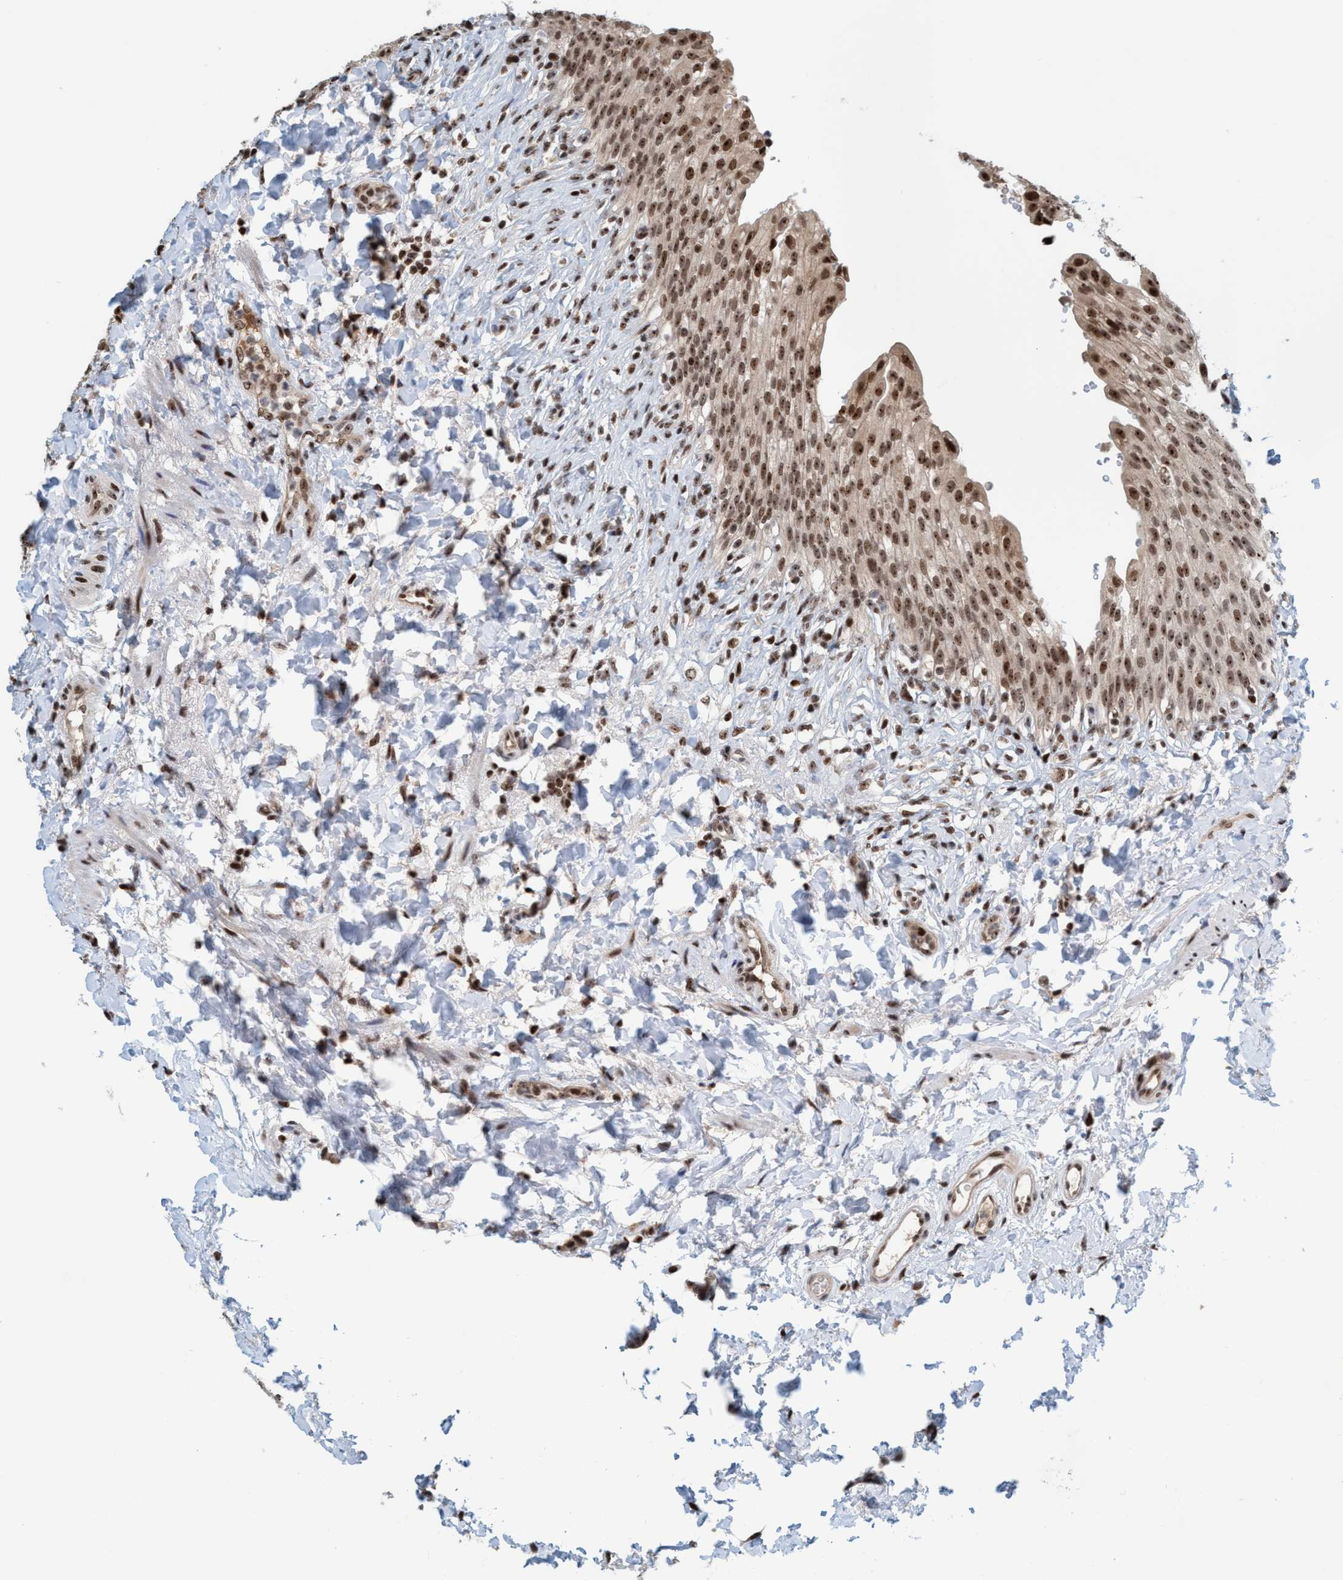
{"staining": {"intensity": "strong", "quantity": ">75%", "location": "cytoplasmic/membranous,nuclear"}, "tissue": "urinary bladder", "cell_type": "Urothelial cells", "image_type": "normal", "snomed": [{"axis": "morphology", "description": "Urothelial carcinoma, High grade"}, {"axis": "topography", "description": "Urinary bladder"}], "caption": "The image shows immunohistochemical staining of unremarkable urinary bladder. There is strong cytoplasmic/membranous,nuclear expression is identified in about >75% of urothelial cells.", "gene": "SMCR8", "patient": {"sex": "male", "age": 46}}